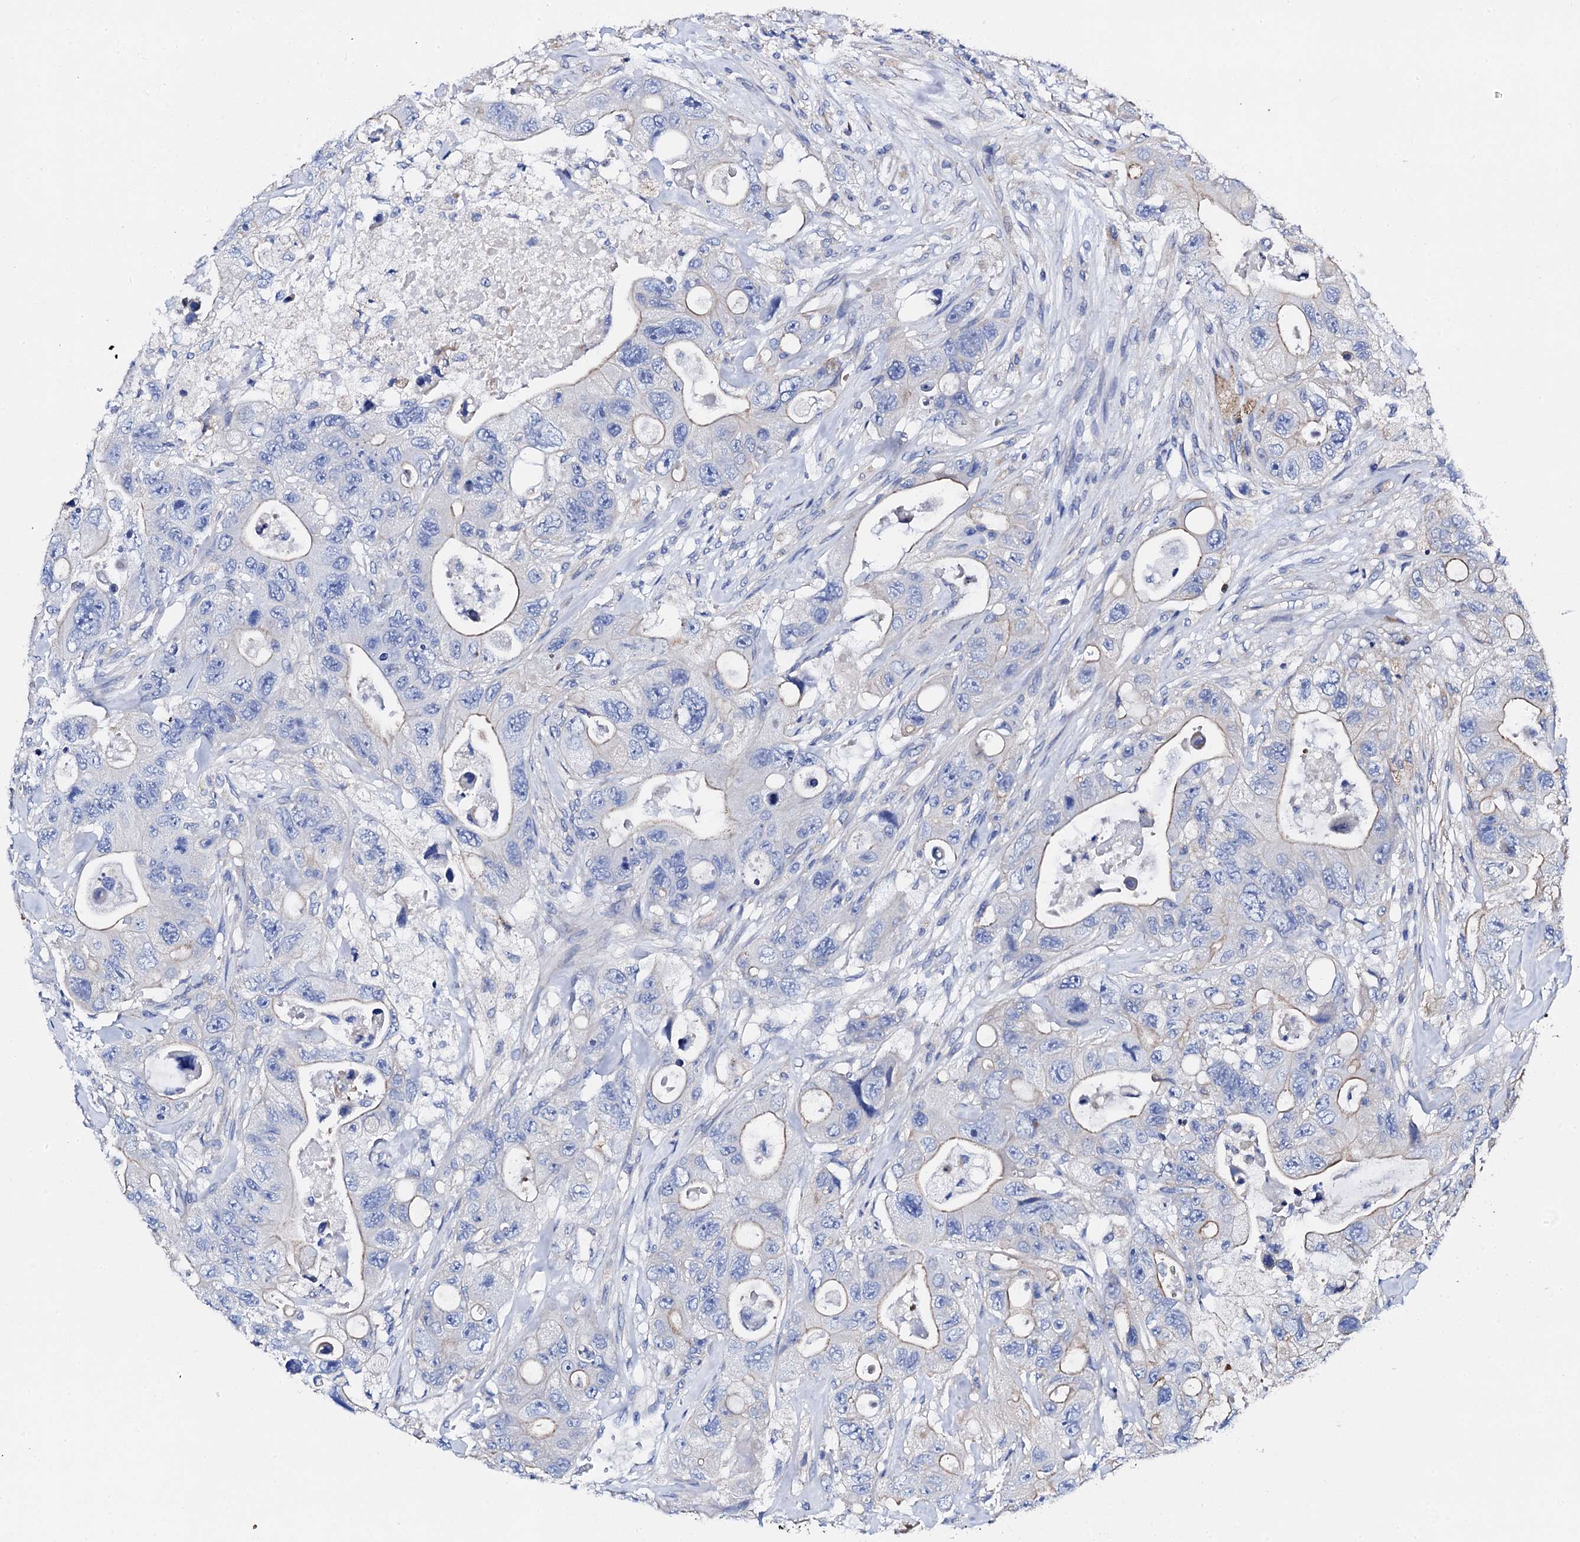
{"staining": {"intensity": "negative", "quantity": "none", "location": "none"}, "tissue": "colorectal cancer", "cell_type": "Tumor cells", "image_type": "cancer", "snomed": [{"axis": "morphology", "description": "Adenocarcinoma, NOS"}, {"axis": "topography", "description": "Colon"}], "caption": "Immunohistochemical staining of colorectal adenocarcinoma demonstrates no significant staining in tumor cells. (Brightfield microscopy of DAB (3,3'-diaminobenzidine) immunohistochemistry (IHC) at high magnification).", "gene": "KLHL32", "patient": {"sex": "female", "age": 46}}